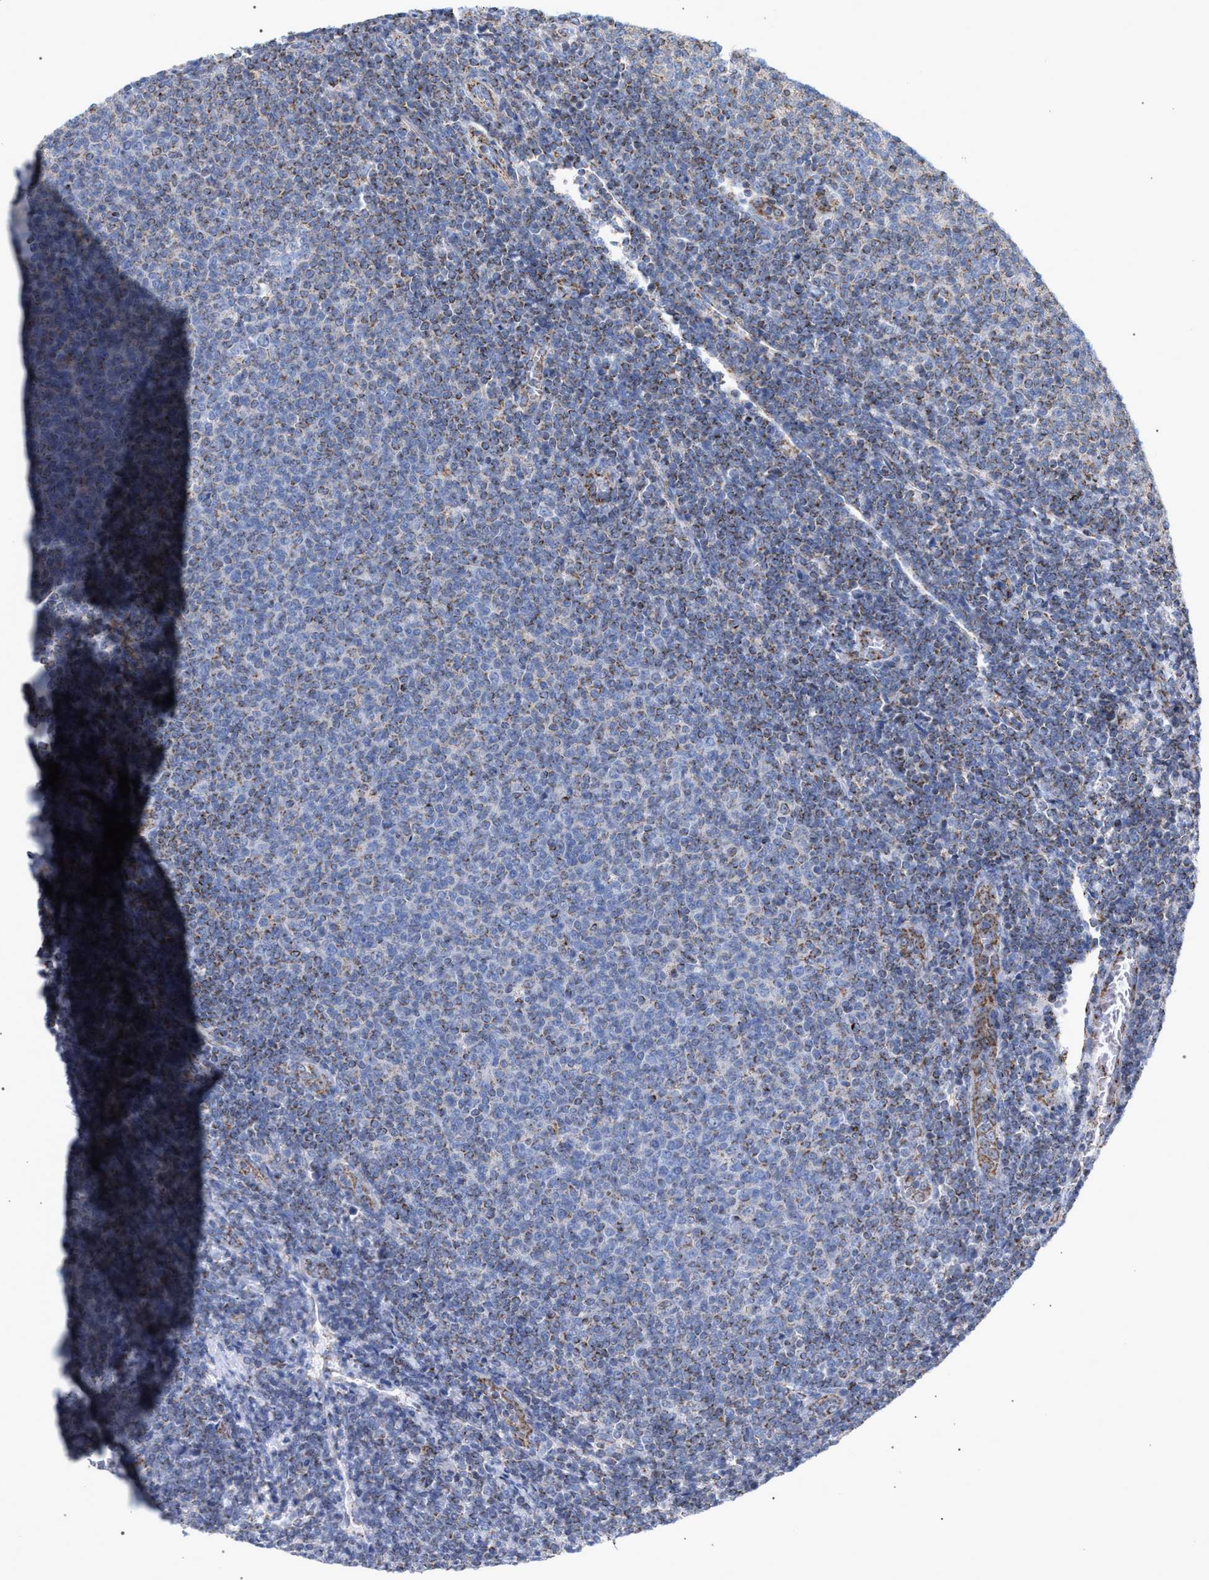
{"staining": {"intensity": "weak", "quantity": "25%-75%", "location": "cytoplasmic/membranous"}, "tissue": "lymphoma", "cell_type": "Tumor cells", "image_type": "cancer", "snomed": [{"axis": "morphology", "description": "Malignant lymphoma, non-Hodgkin's type, Low grade"}, {"axis": "topography", "description": "Lymph node"}], "caption": "IHC image of low-grade malignant lymphoma, non-Hodgkin's type stained for a protein (brown), which reveals low levels of weak cytoplasmic/membranous expression in approximately 25%-75% of tumor cells.", "gene": "ECI2", "patient": {"sex": "male", "age": 66}}